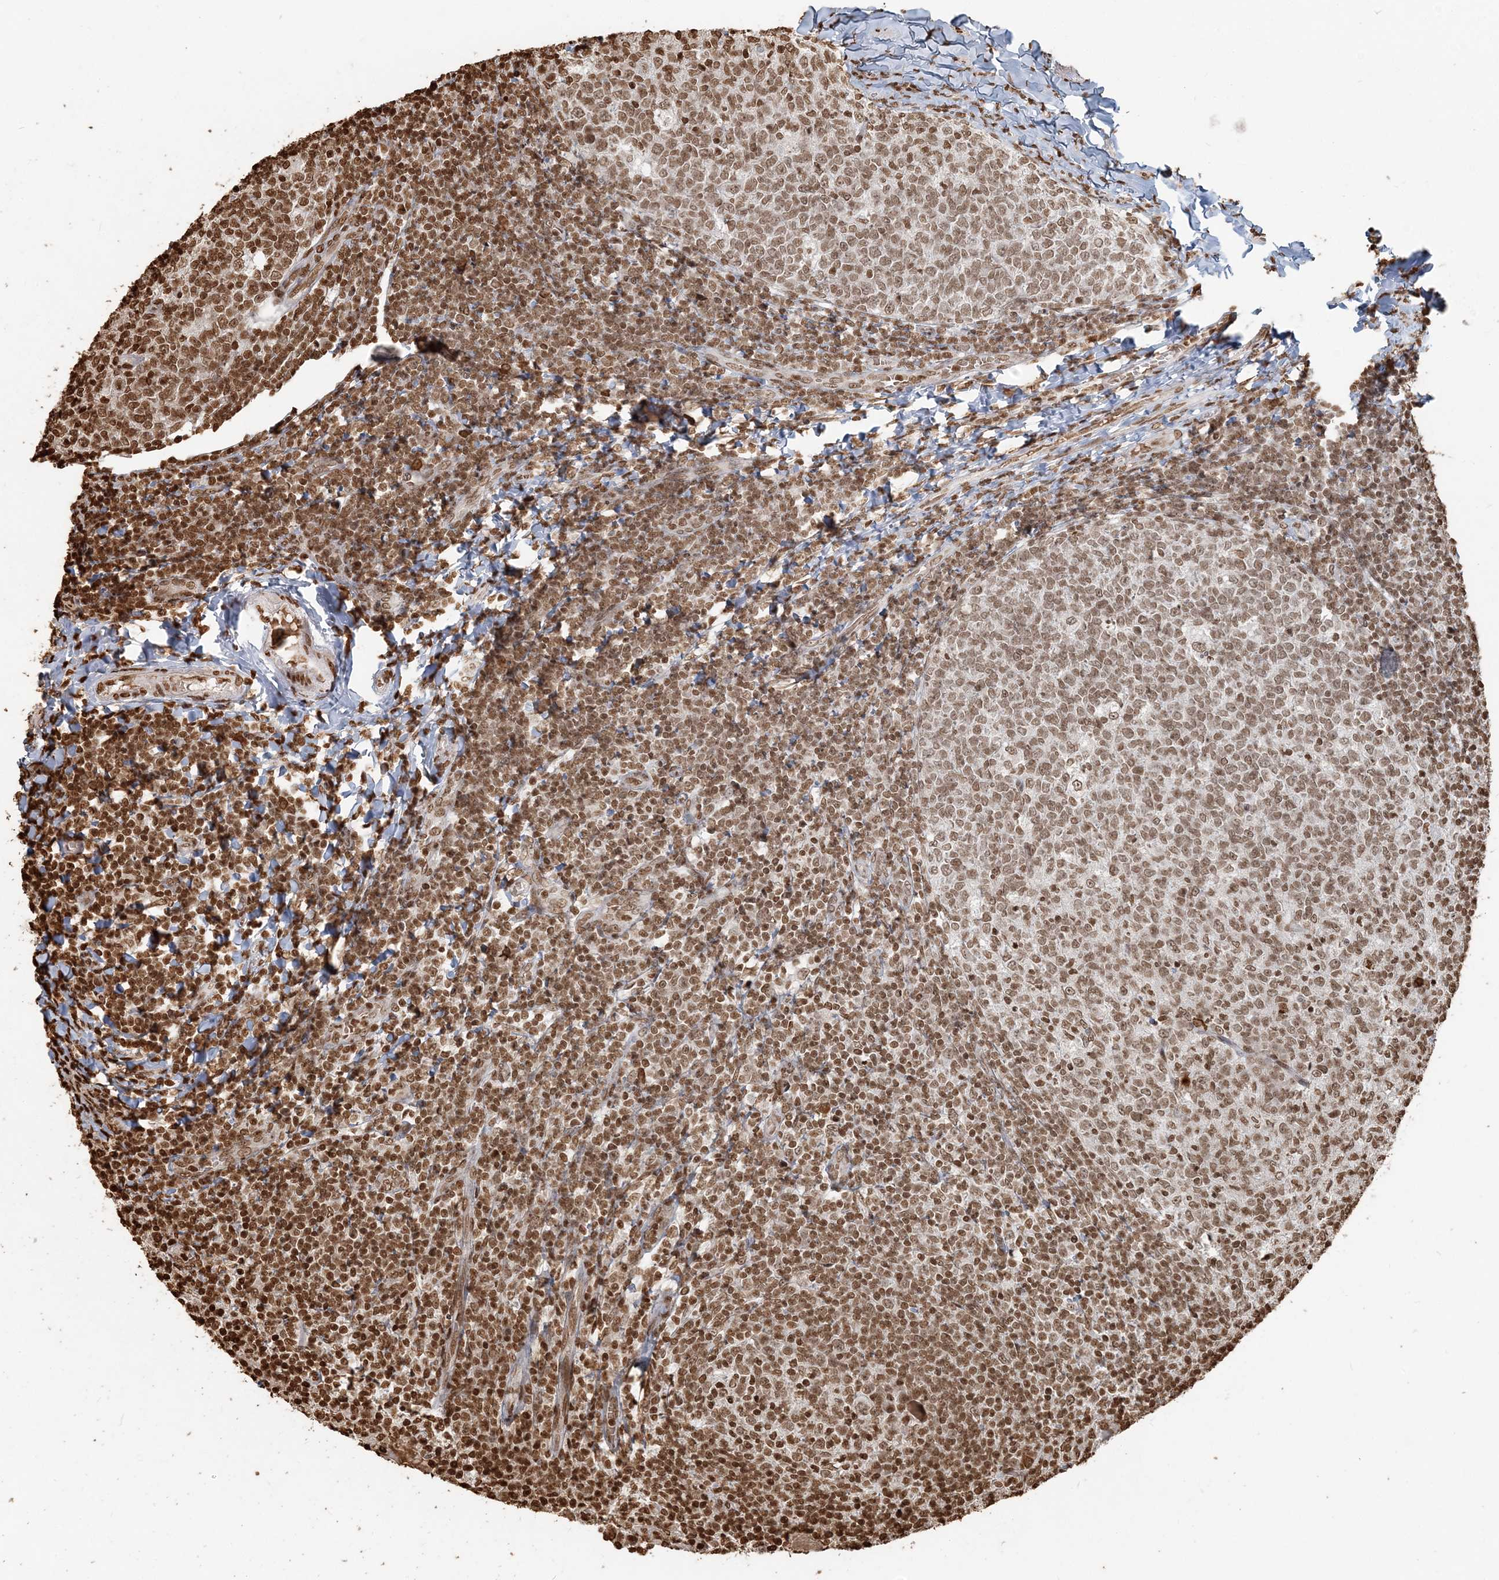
{"staining": {"intensity": "moderate", "quantity": ">75%", "location": "nuclear"}, "tissue": "tonsil", "cell_type": "Germinal center cells", "image_type": "normal", "snomed": [{"axis": "morphology", "description": "Normal tissue, NOS"}, {"axis": "topography", "description": "Tonsil"}], "caption": "About >75% of germinal center cells in unremarkable human tonsil demonstrate moderate nuclear protein expression as visualized by brown immunohistochemical staining.", "gene": "H3", "patient": {"sex": "female", "age": 19}}